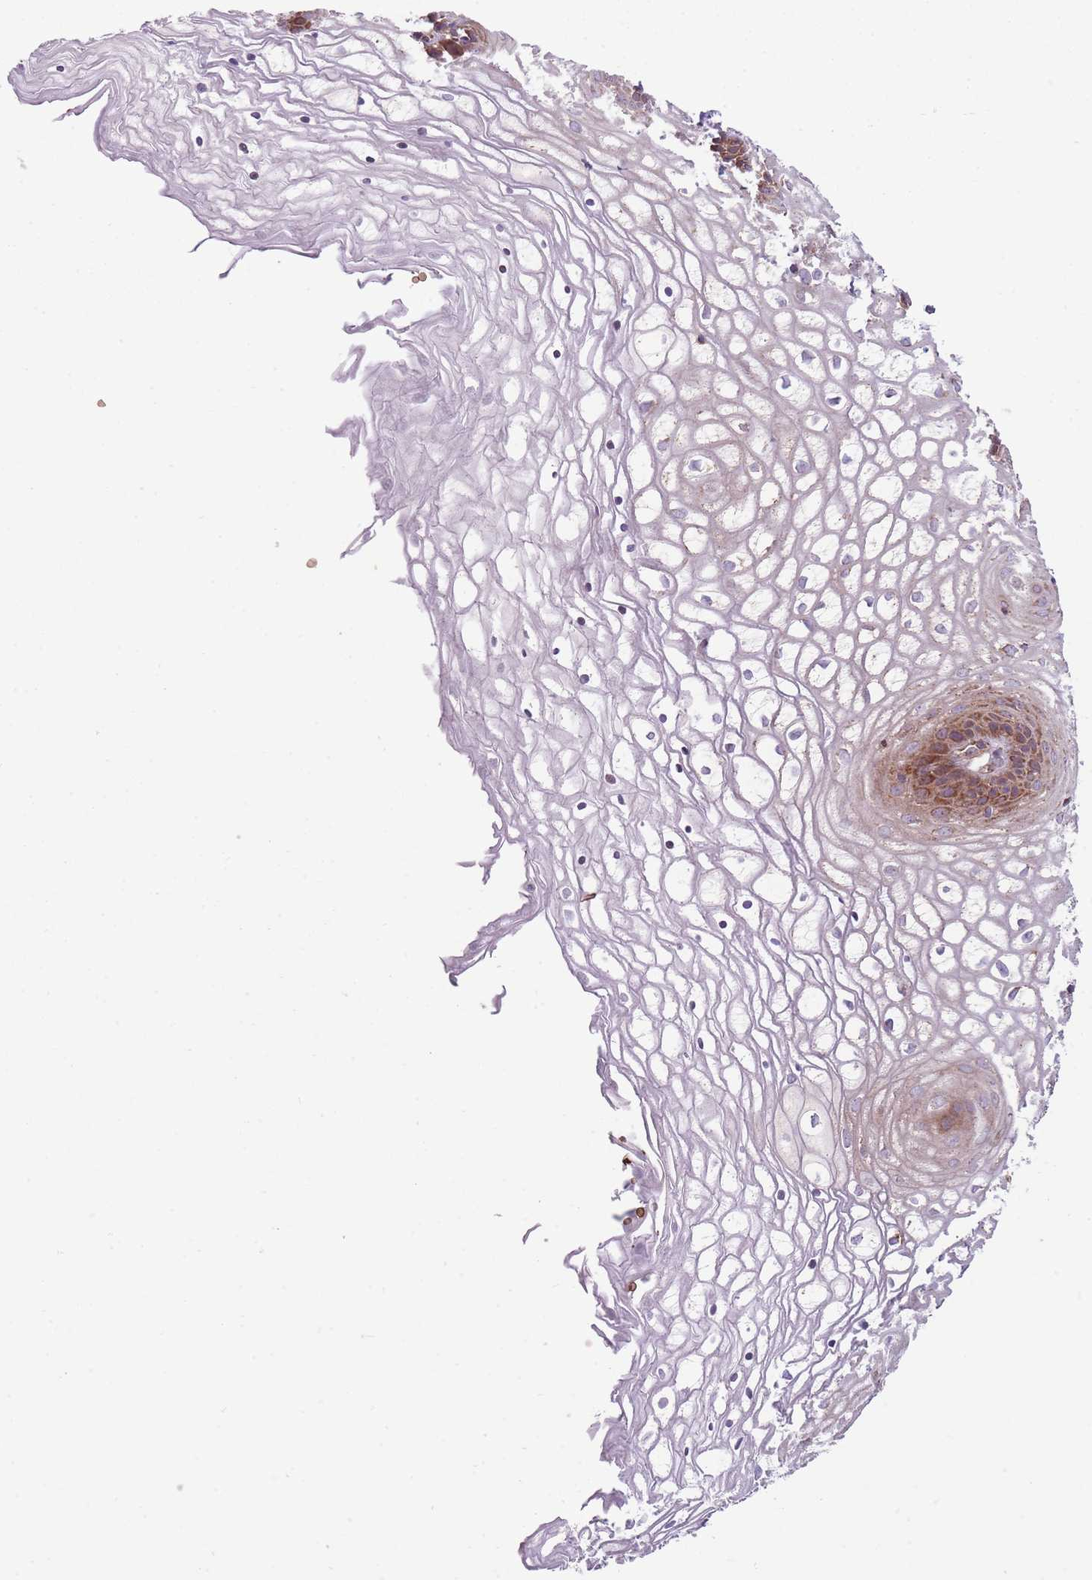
{"staining": {"intensity": "moderate", "quantity": "25%-75%", "location": "cytoplasmic/membranous"}, "tissue": "vagina", "cell_type": "Squamous epithelial cells", "image_type": "normal", "snomed": [{"axis": "morphology", "description": "Normal tissue, NOS"}, {"axis": "topography", "description": "Vagina"}], "caption": "About 25%-75% of squamous epithelial cells in unremarkable human vagina exhibit moderate cytoplasmic/membranous protein positivity as visualized by brown immunohistochemical staining.", "gene": "ANKRD10", "patient": {"sex": "female", "age": 34}}